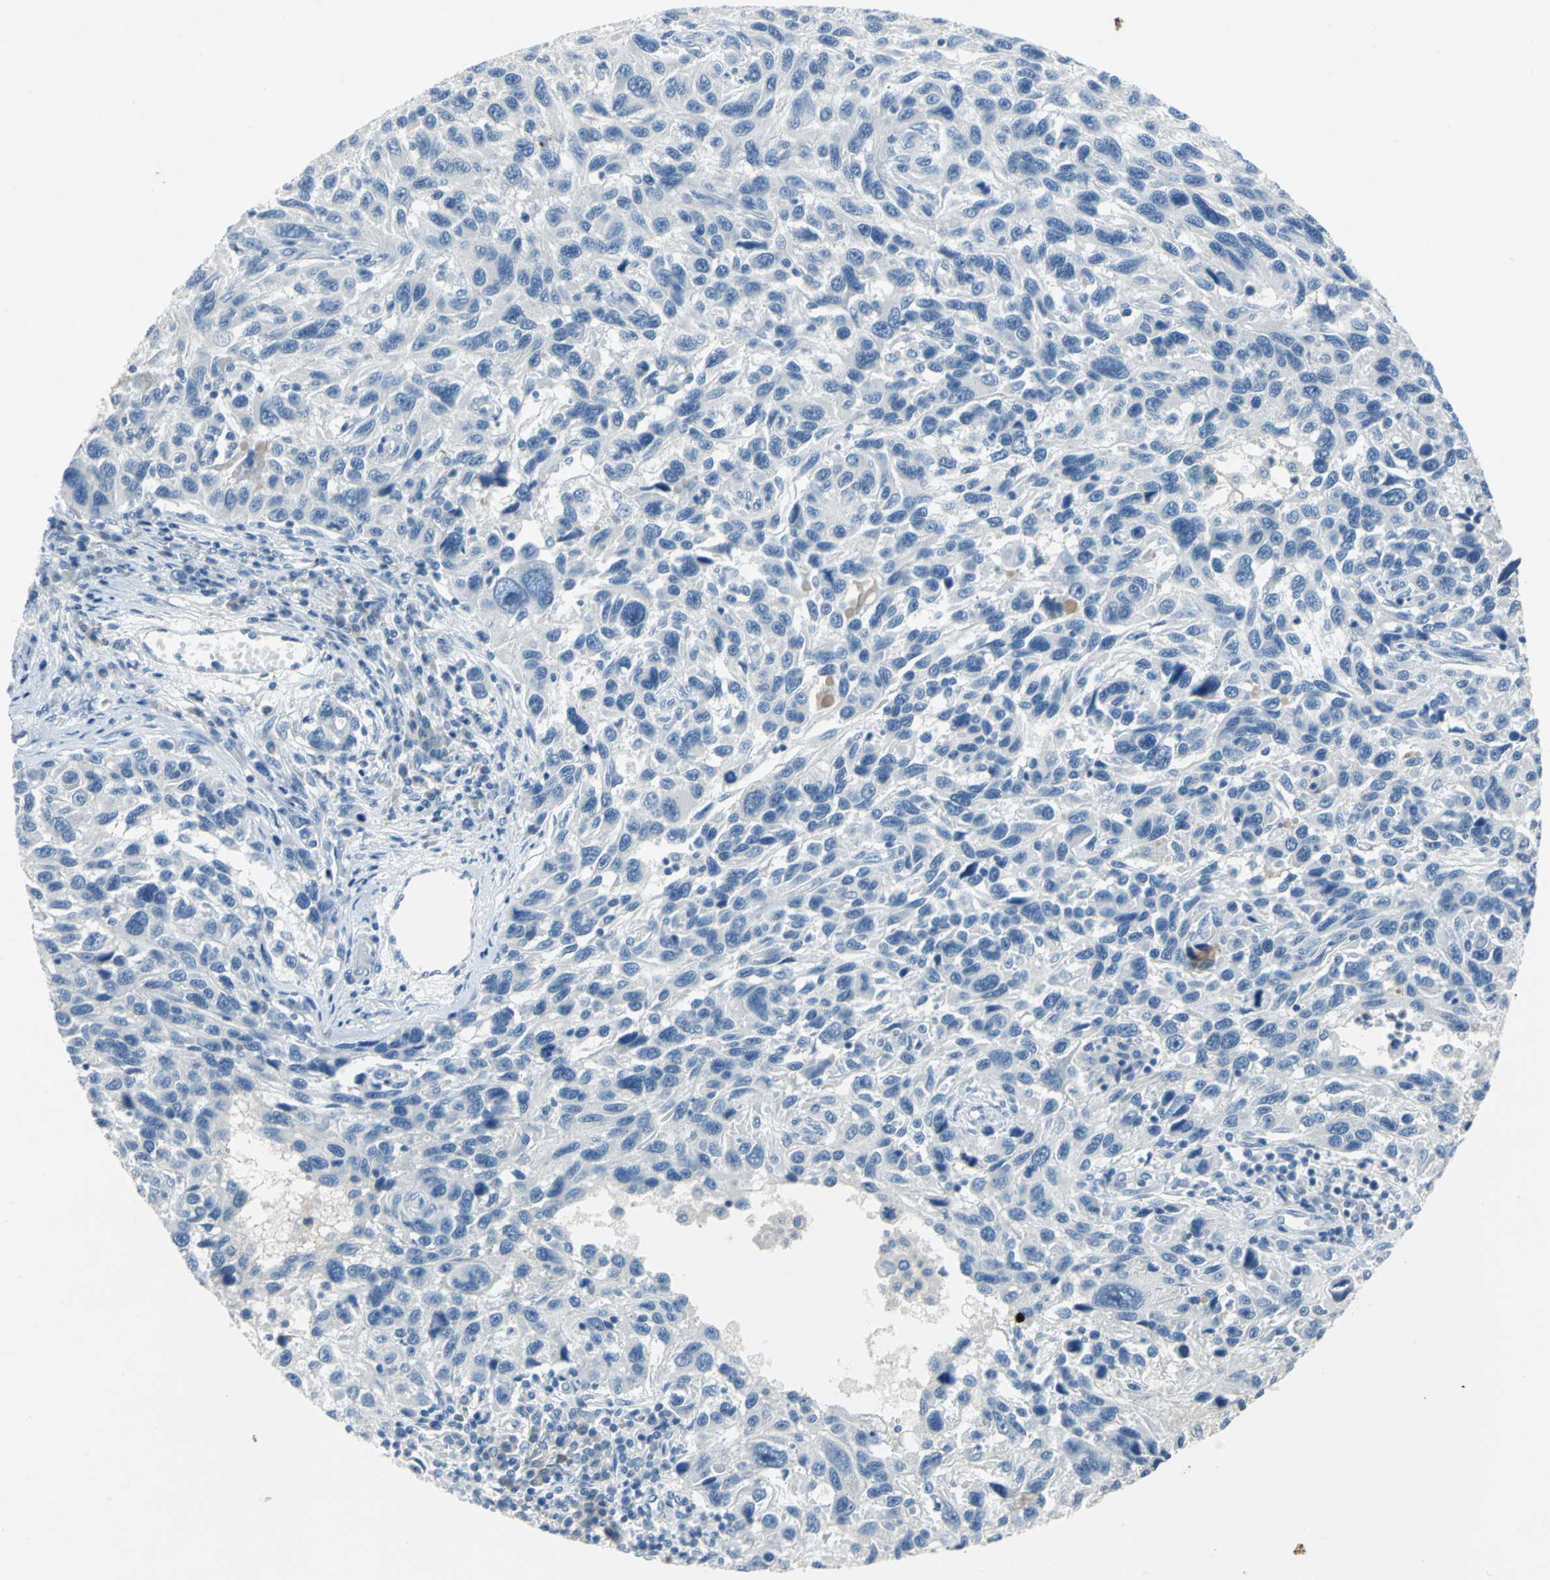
{"staining": {"intensity": "negative", "quantity": "none", "location": "none"}, "tissue": "melanoma", "cell_type": "Tumor cells", "image_type": "cancer", "snomed": [{"axis": "morphology", "description": "Malignant melanoma, NOS"}, {"axis": "topography", "description": "Skin"}], "caption": "A histopathology image of melanoma stained for a protein exhibits no brown staining in tumor cells.", "gene": "PTGDS", "patient": {"sex": "male", "age": 53}}